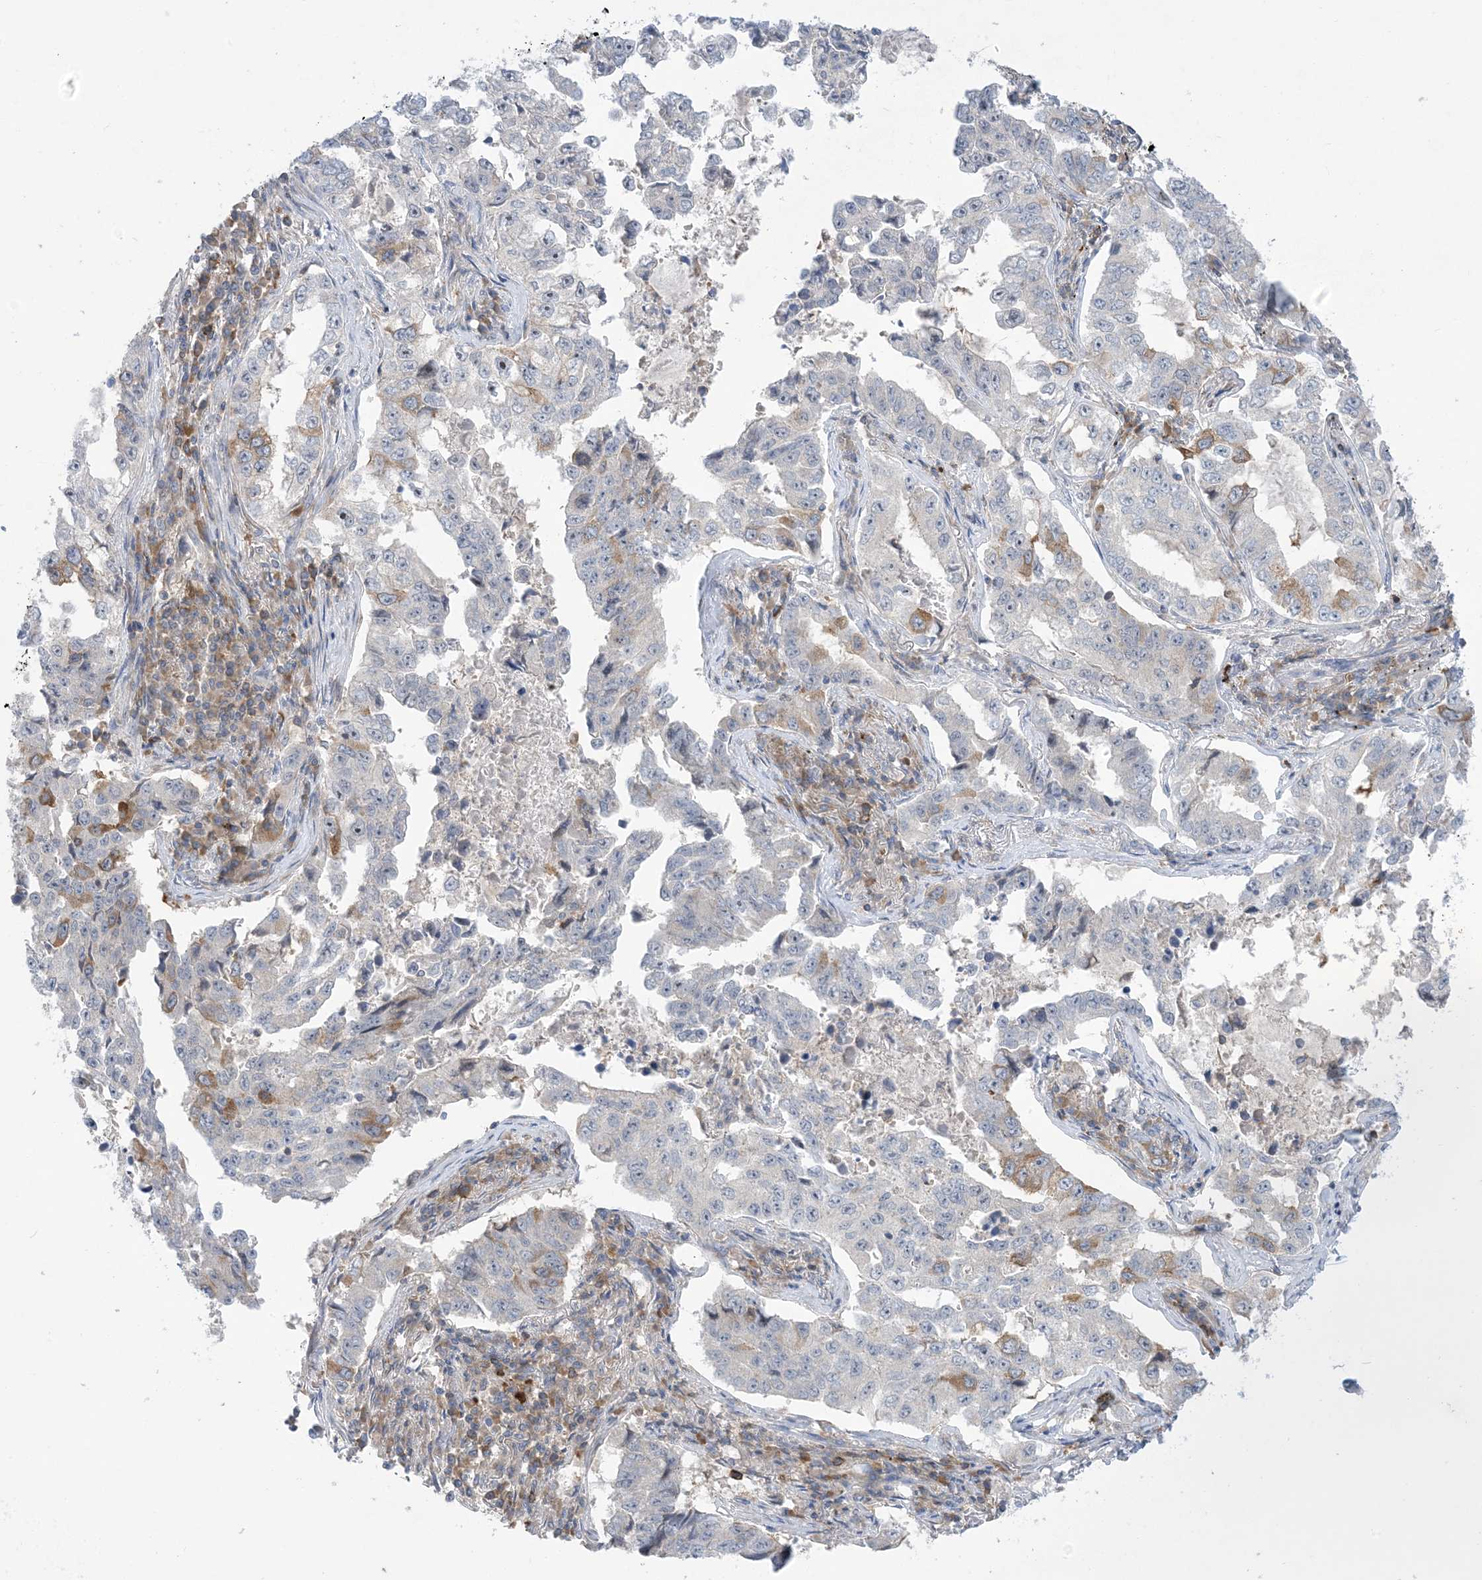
{"staining": {"intensity": "moderate", "quantity": "<25%", "location": "cytoplasmic/membranous"}, "tissue": "lung cancer", "cell_type": "Tumor cells", "image_type": "cancer", "snomed": [{"axis": "morphology", "description": "Adenocarcinoma, NOS"}, {"axis": "topography", "description": "Lung"}], "caption": "DAB (3,3'-diaminobenzidine) immunohistochemical staining of lung adenocarcinoma displays moderate cytoplasmic/membranous protein positivity in approximately <25% of tumor cells. (brown staining indicates protein expression, while blue staining denotes nuclei).", "gene": "AOC1", "patient": {"sex": "female", "age": 51}}